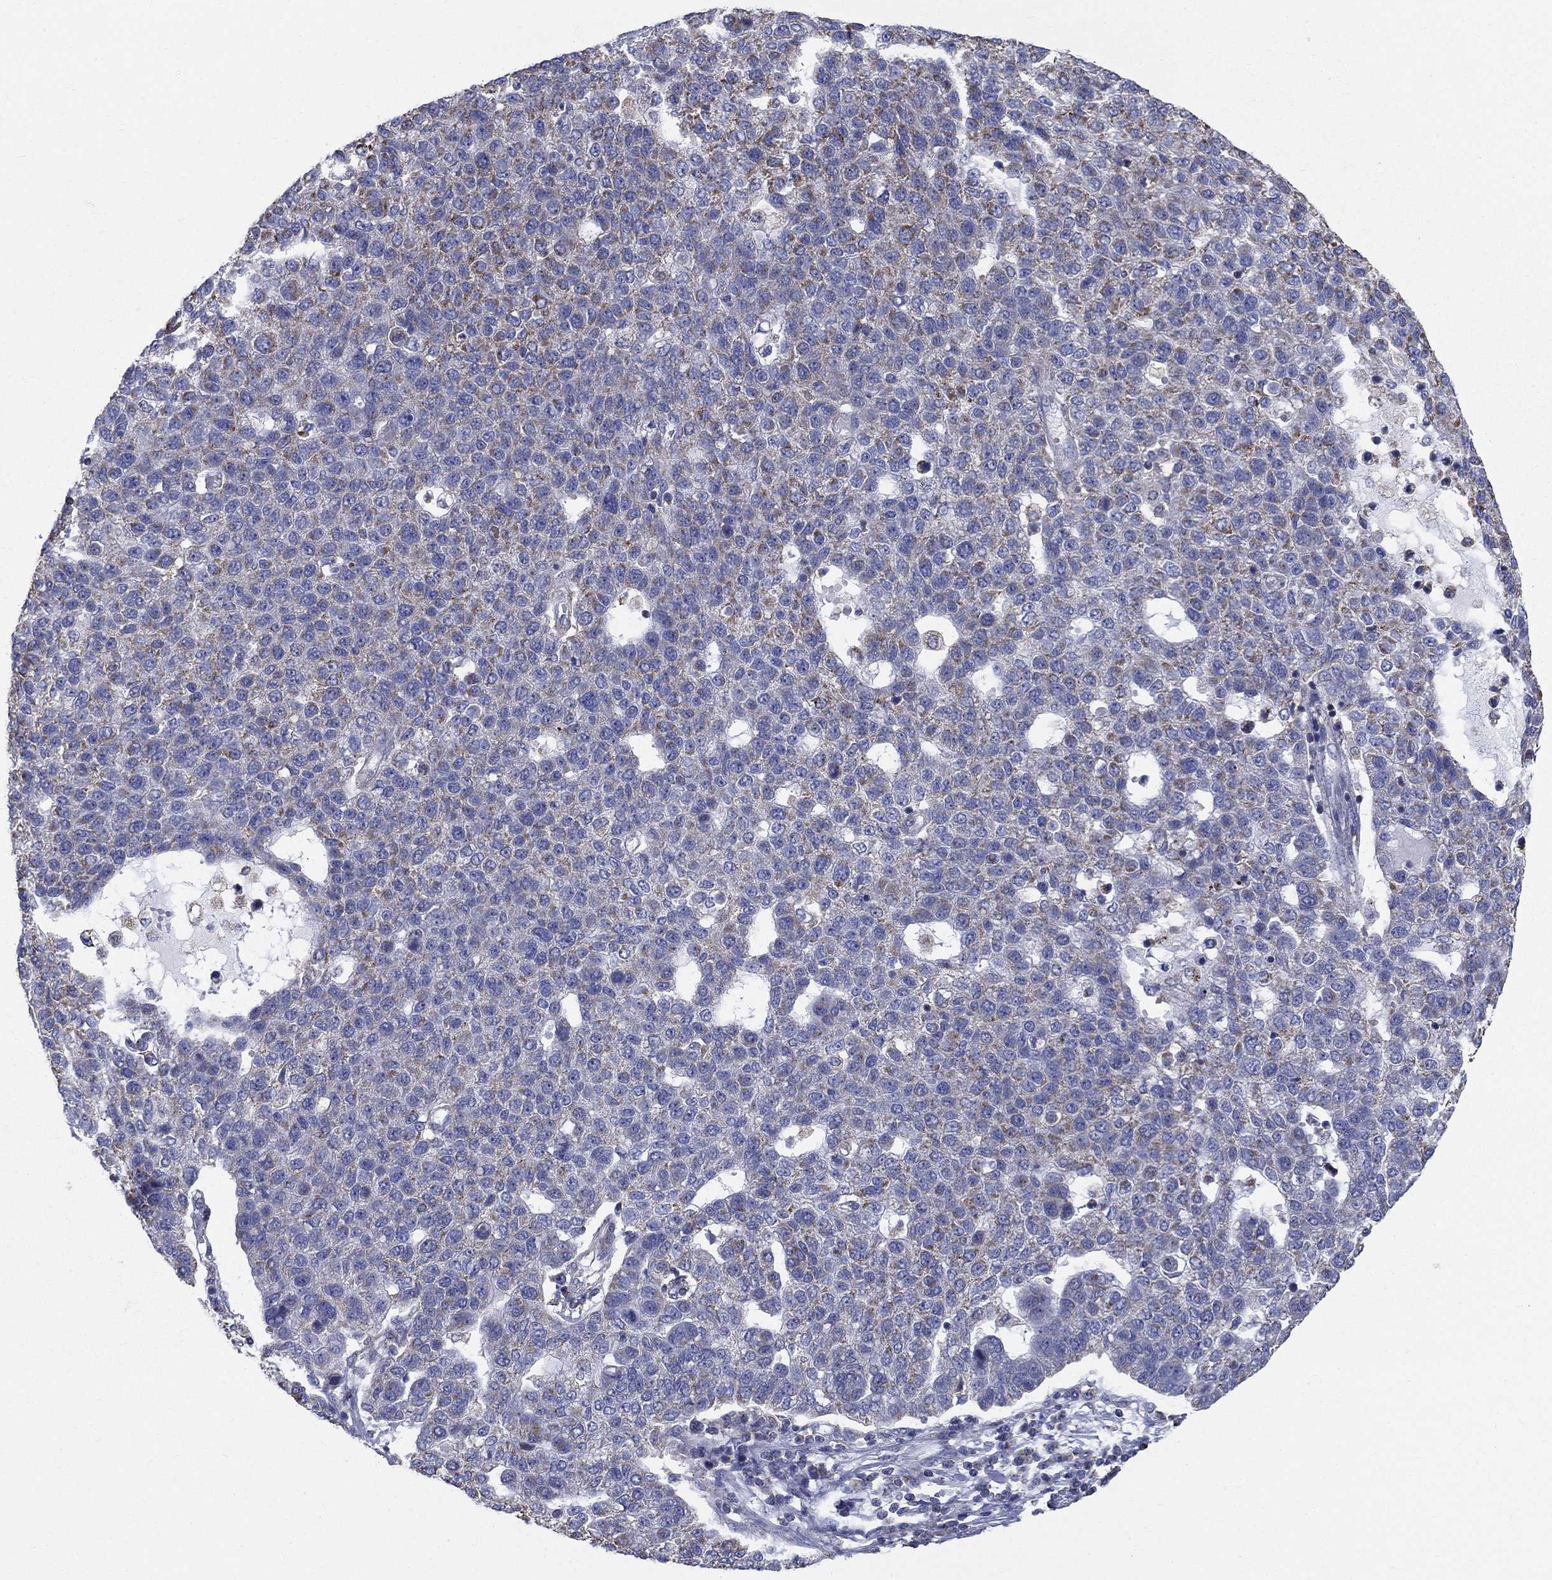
{"staining": {"intensity": "moderate", "quantity": "<25%", "location": "cytoplasmic/membranous"}, "tissue": "pancreatic cancer", "cell_type": "Tumor cells", "image_type": "cancer", "snomed": [{"axis": "morphology", "description": "Adenocarcinoma, NOS"}, {"axis": "topography", "description": "Pancreas"}], "caption": "The photomicrograph demonstrates immunohistochemical staining of pancreatic cancer (adenocarcinoma). There is moderate cytoplasmic/membranous expression is present in approximately <25% of tumor cells.", "gene": "NME5", "patient": {"sex": "female", "age": 61}}